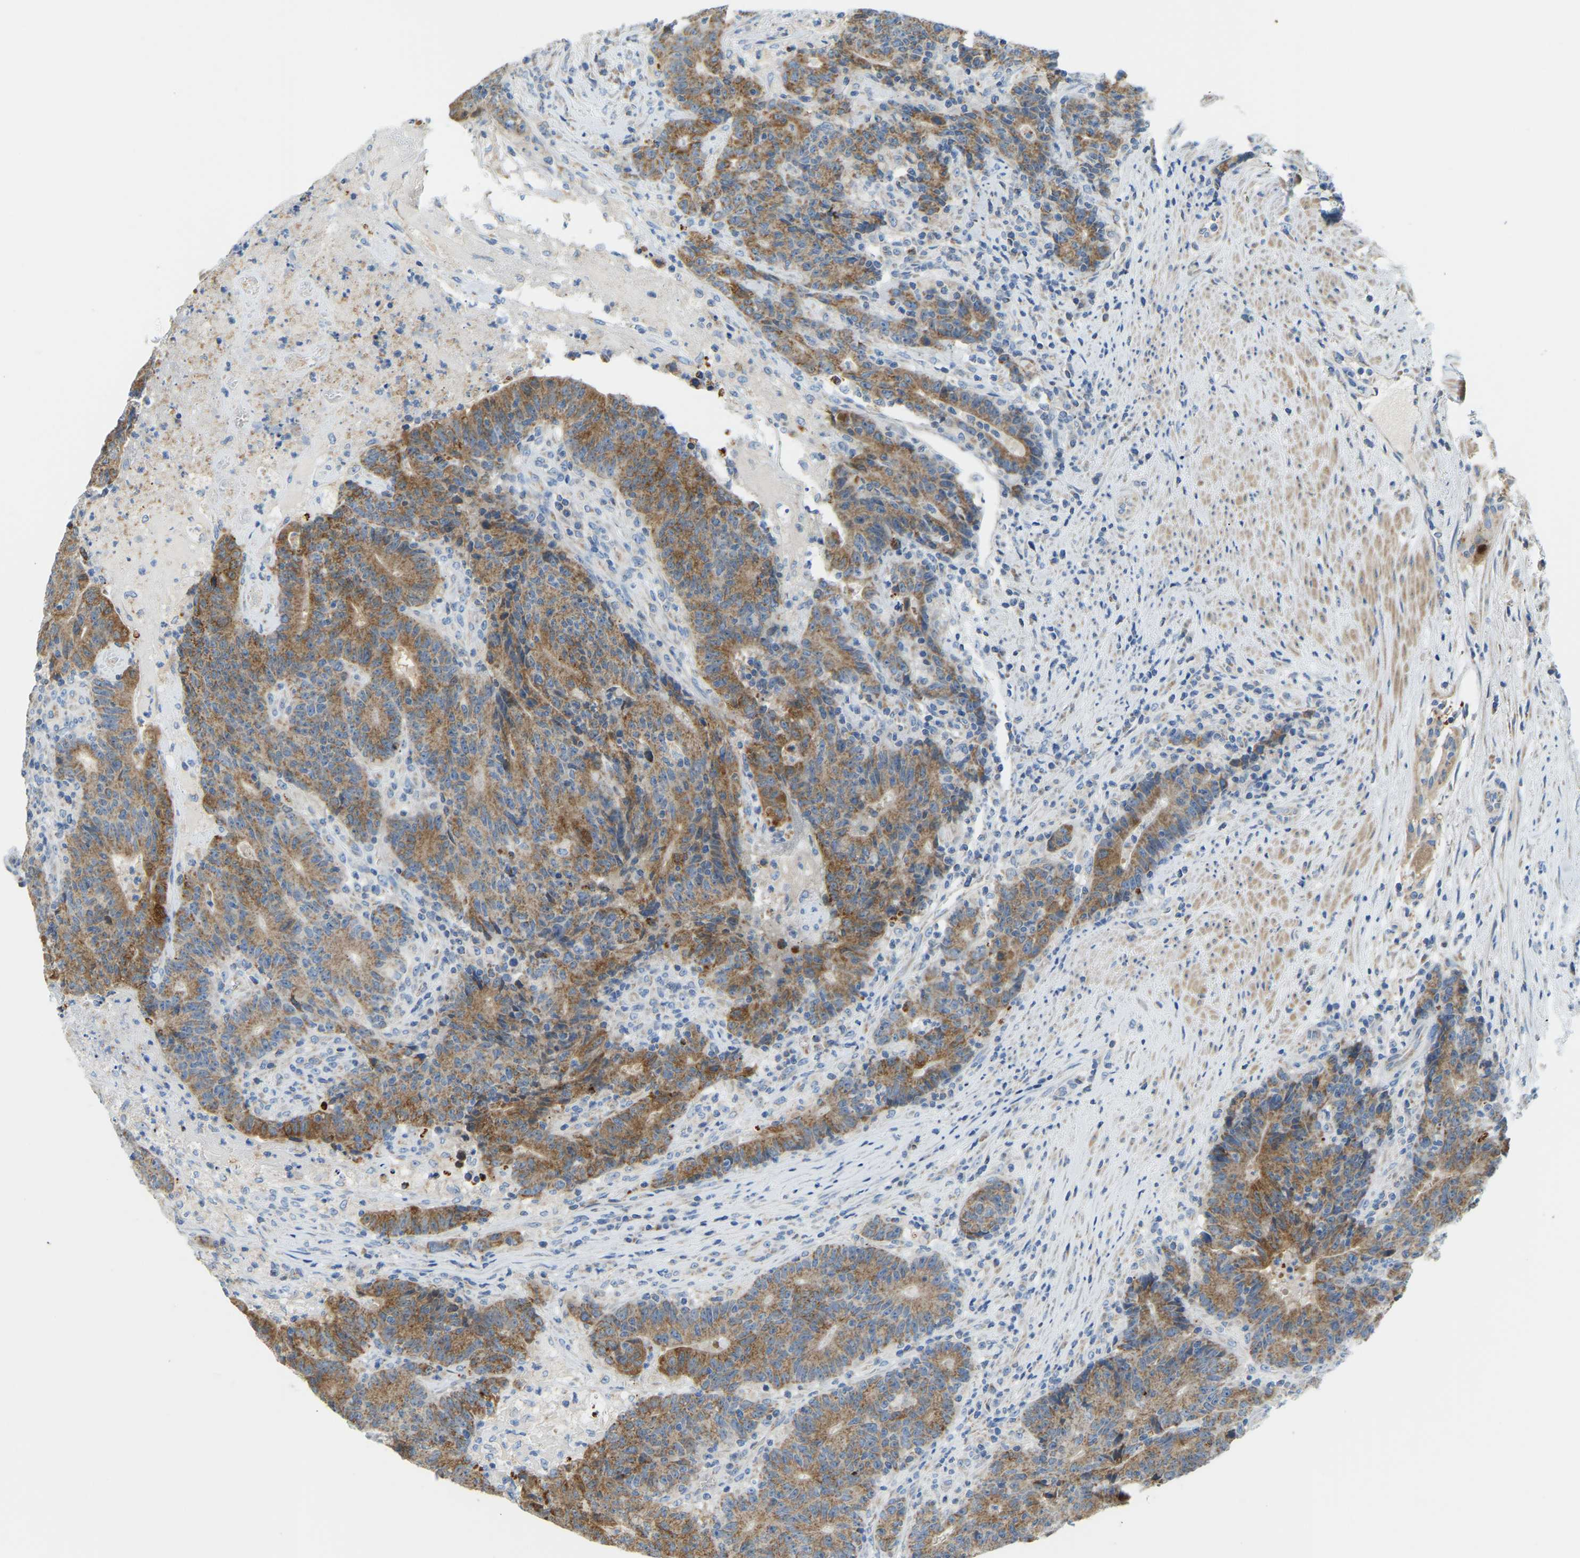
{"staining": {"intensity": "moderate", "quantity": ">75%", "location": "cytoplasmic/membranous"}, "tissue": "colorectal cancer", "cell_type": "Tumor cells", "image_type": "cancer", "snomed": [{"axis": "morphology", "description": "Normal tissue, NOS"}, {"axis": "morphology", "description": "Adenocarcinoma, NOS"}, {"axis": "topography", "description": "Colon"}], "caption": "IHC image of neoplastic tissue: adenocarcinoma (colorectal) stained using immunohistochemistry (IHC) shows medium levels of moderate protein expression localized specifically in the cytoplasmic/membranous of tumor cells, appearing as a cytoplasmic/membranous brown color.", "gene": "GDA", "patient": {"sex": "female", "age": 75}}